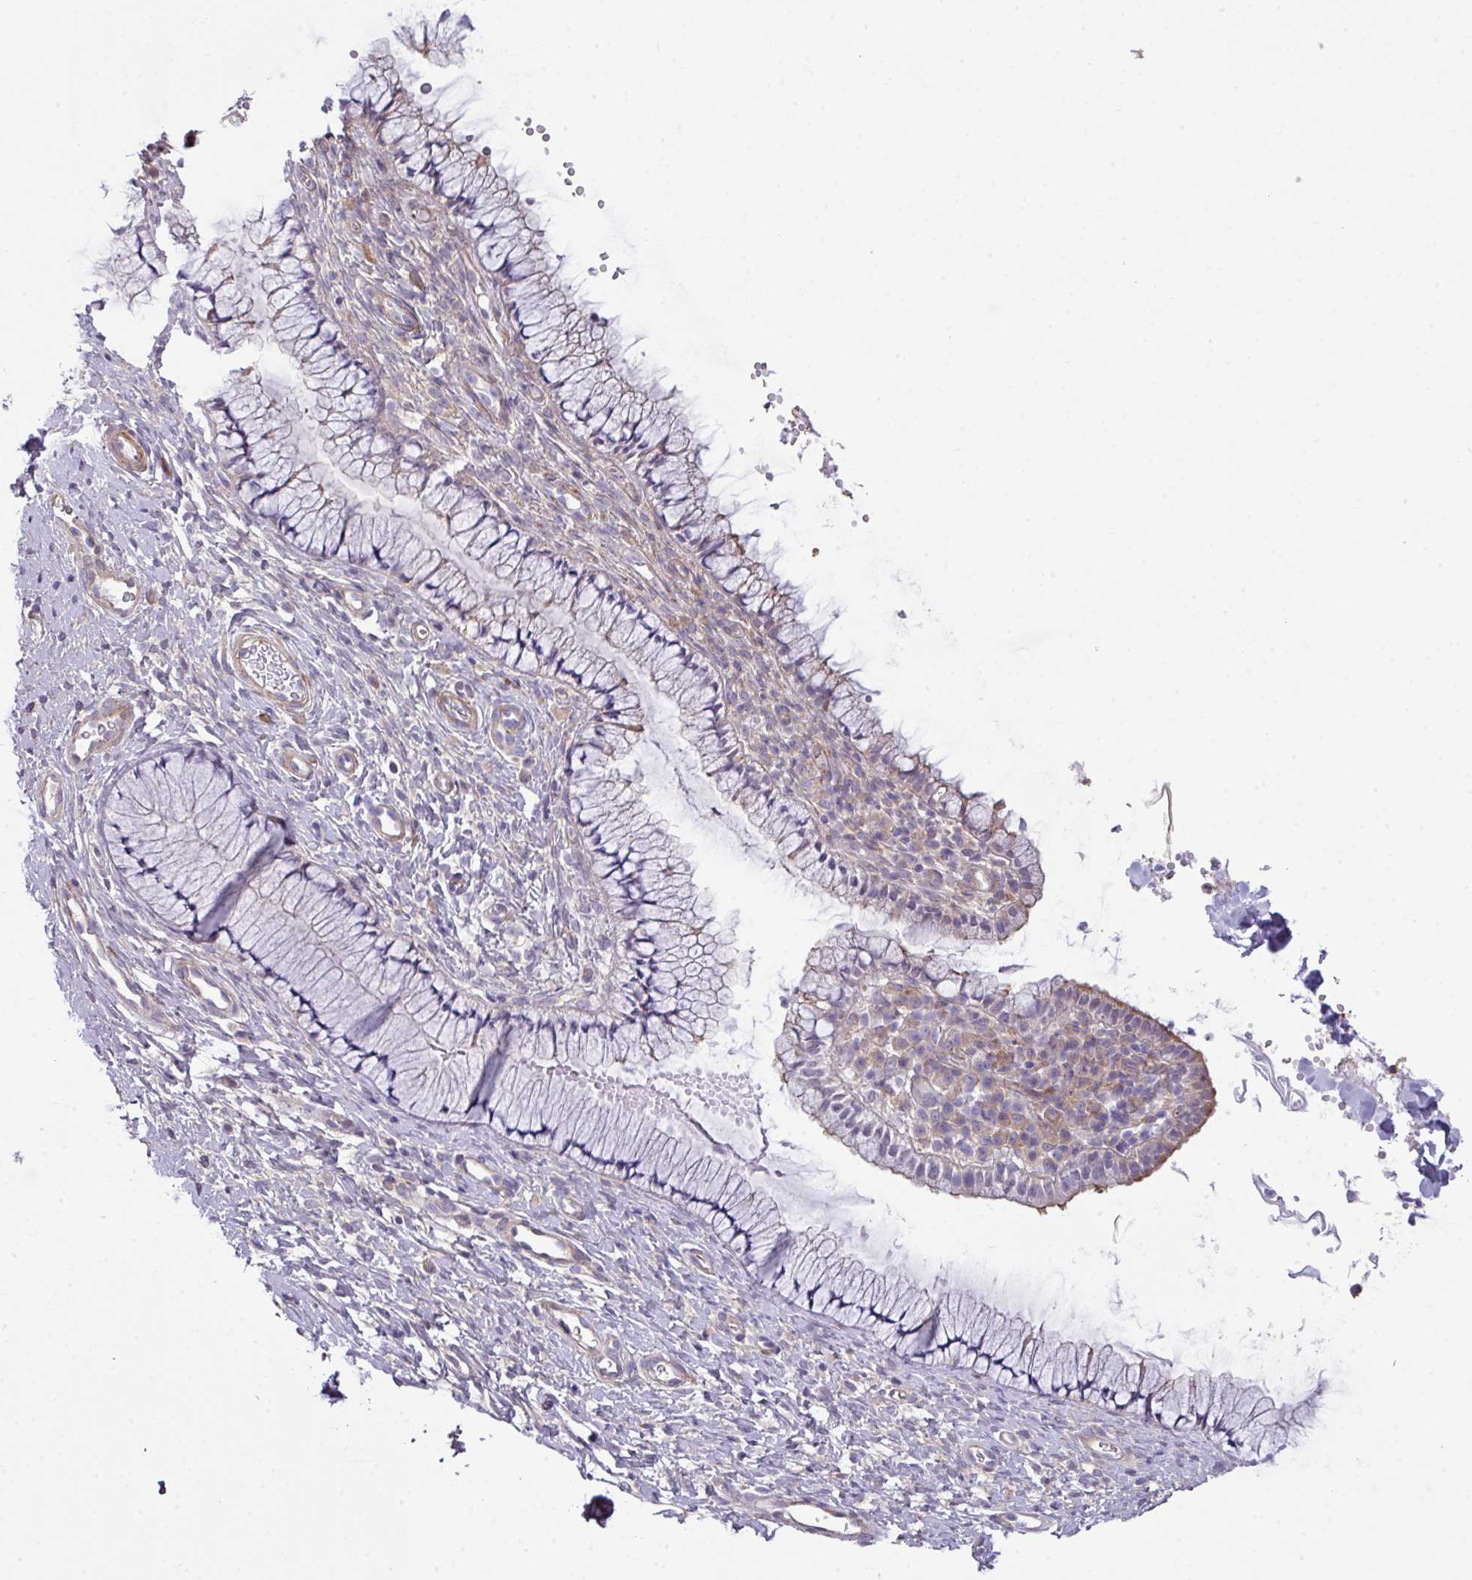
{"staining": {"intensity": "negative", "quantity": "none", "location": "none"}, "tissue": "cervix", "cell_type": "Glandular cells", "image_type": "normal", "snomed": [{"axis": "morphology", "description": "Normal tissue, NOS"}, {"axis": "topography", "description": "Cervix"}], "caption": "The micrograph reveals no significant staining in glandular cells of cervix.", "gene": "LRRC41", "patient": {"sex": "female", "age": 36}}